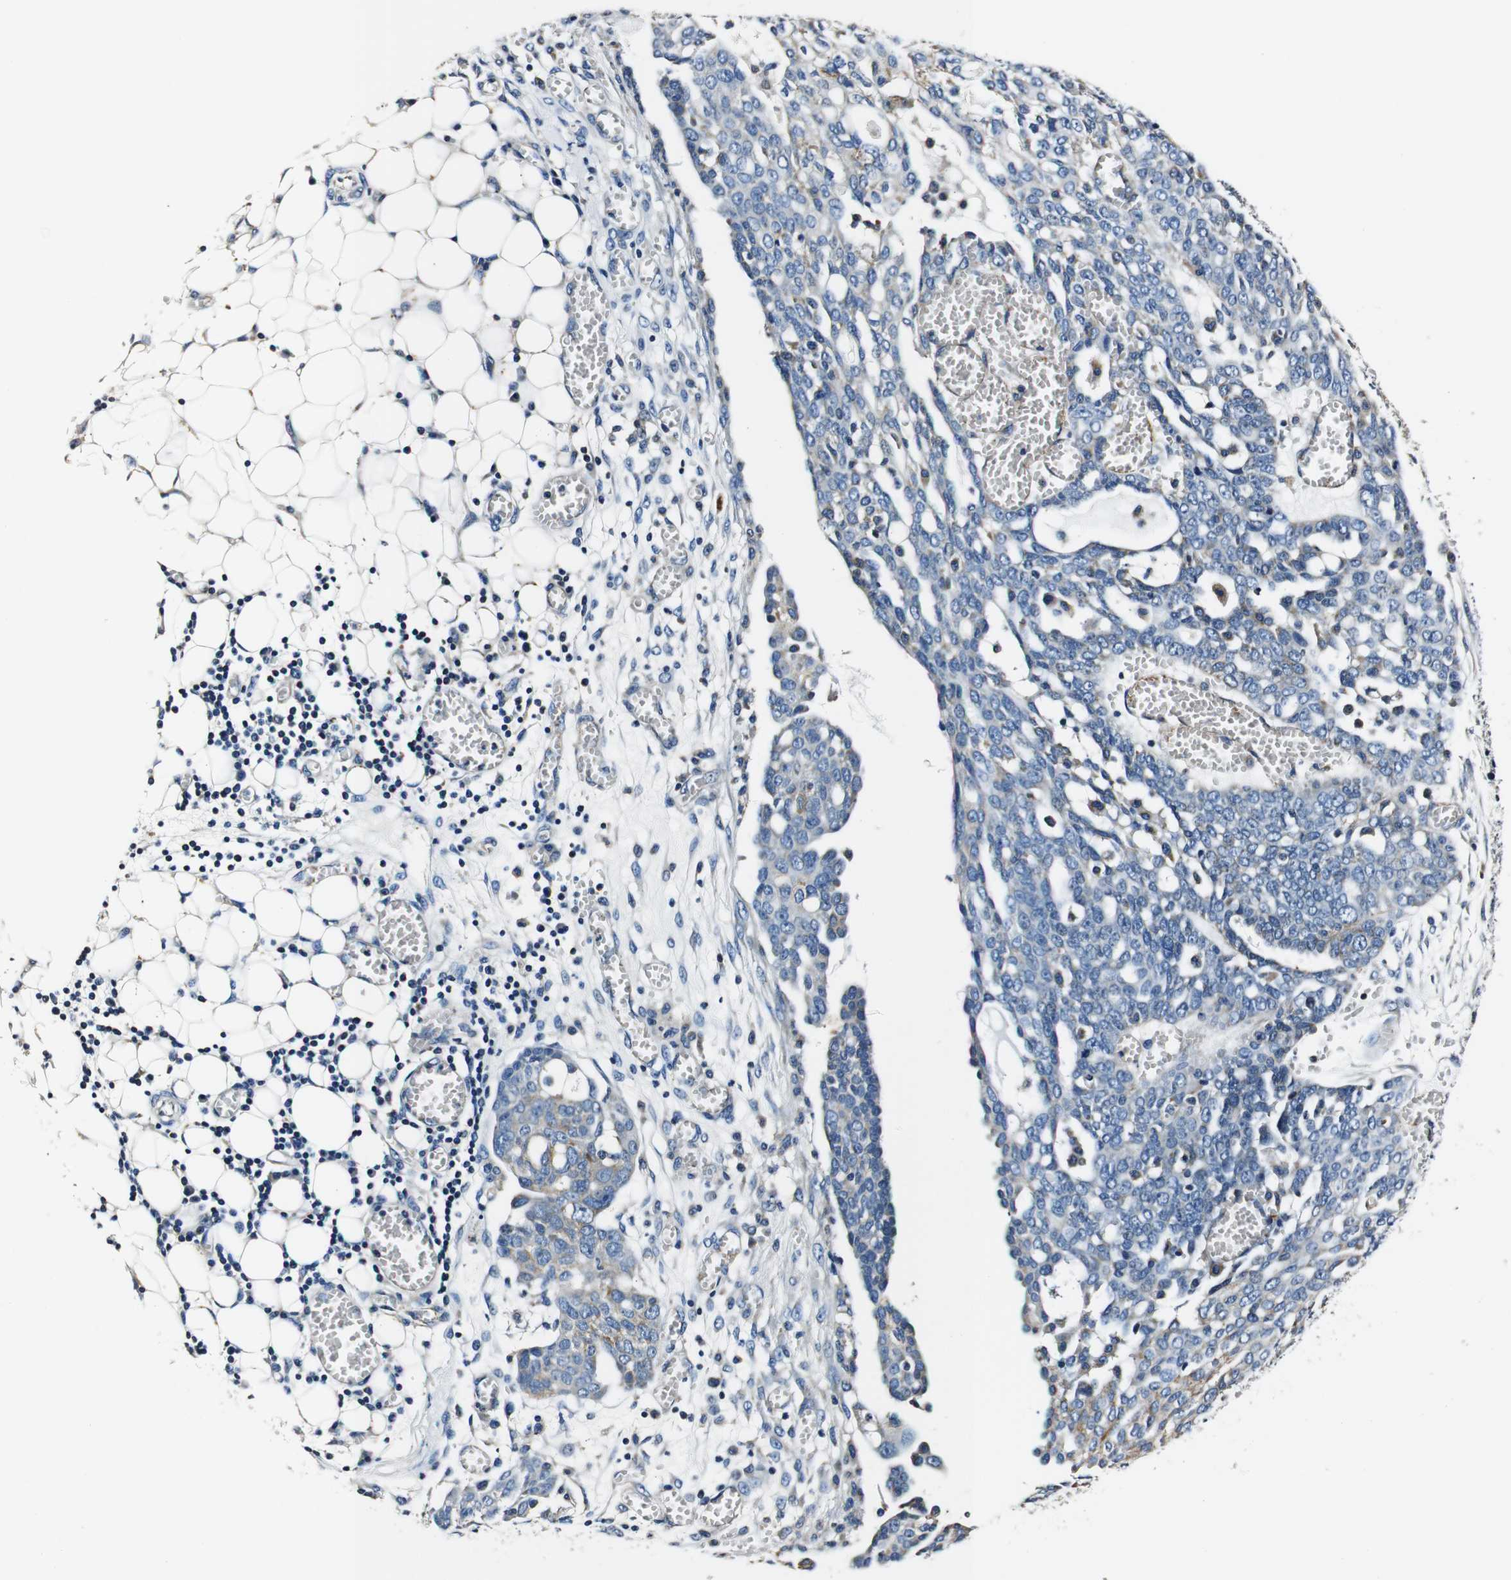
{"staining": {"intensity": "negative", "quantity": "none", "location": "none"}, "tissue": "ovarian cancer", "cell_type": "Tumor cells", "image_type": "cancer", "snomed": [{"axis": "morphology", "description": "Cystadenocarcinoma, serous, NOS"}, {"axis": "topography", "description": "Soft tissue"}, {"axis": "topography", "description": "Ovary"}], "caption": "DAB immunohistochemical staining of human ovarian cancer exhibits no significant expression in tumor cells.", "gene": "HK1", "patient": {"sex": "female", "age": 57}}